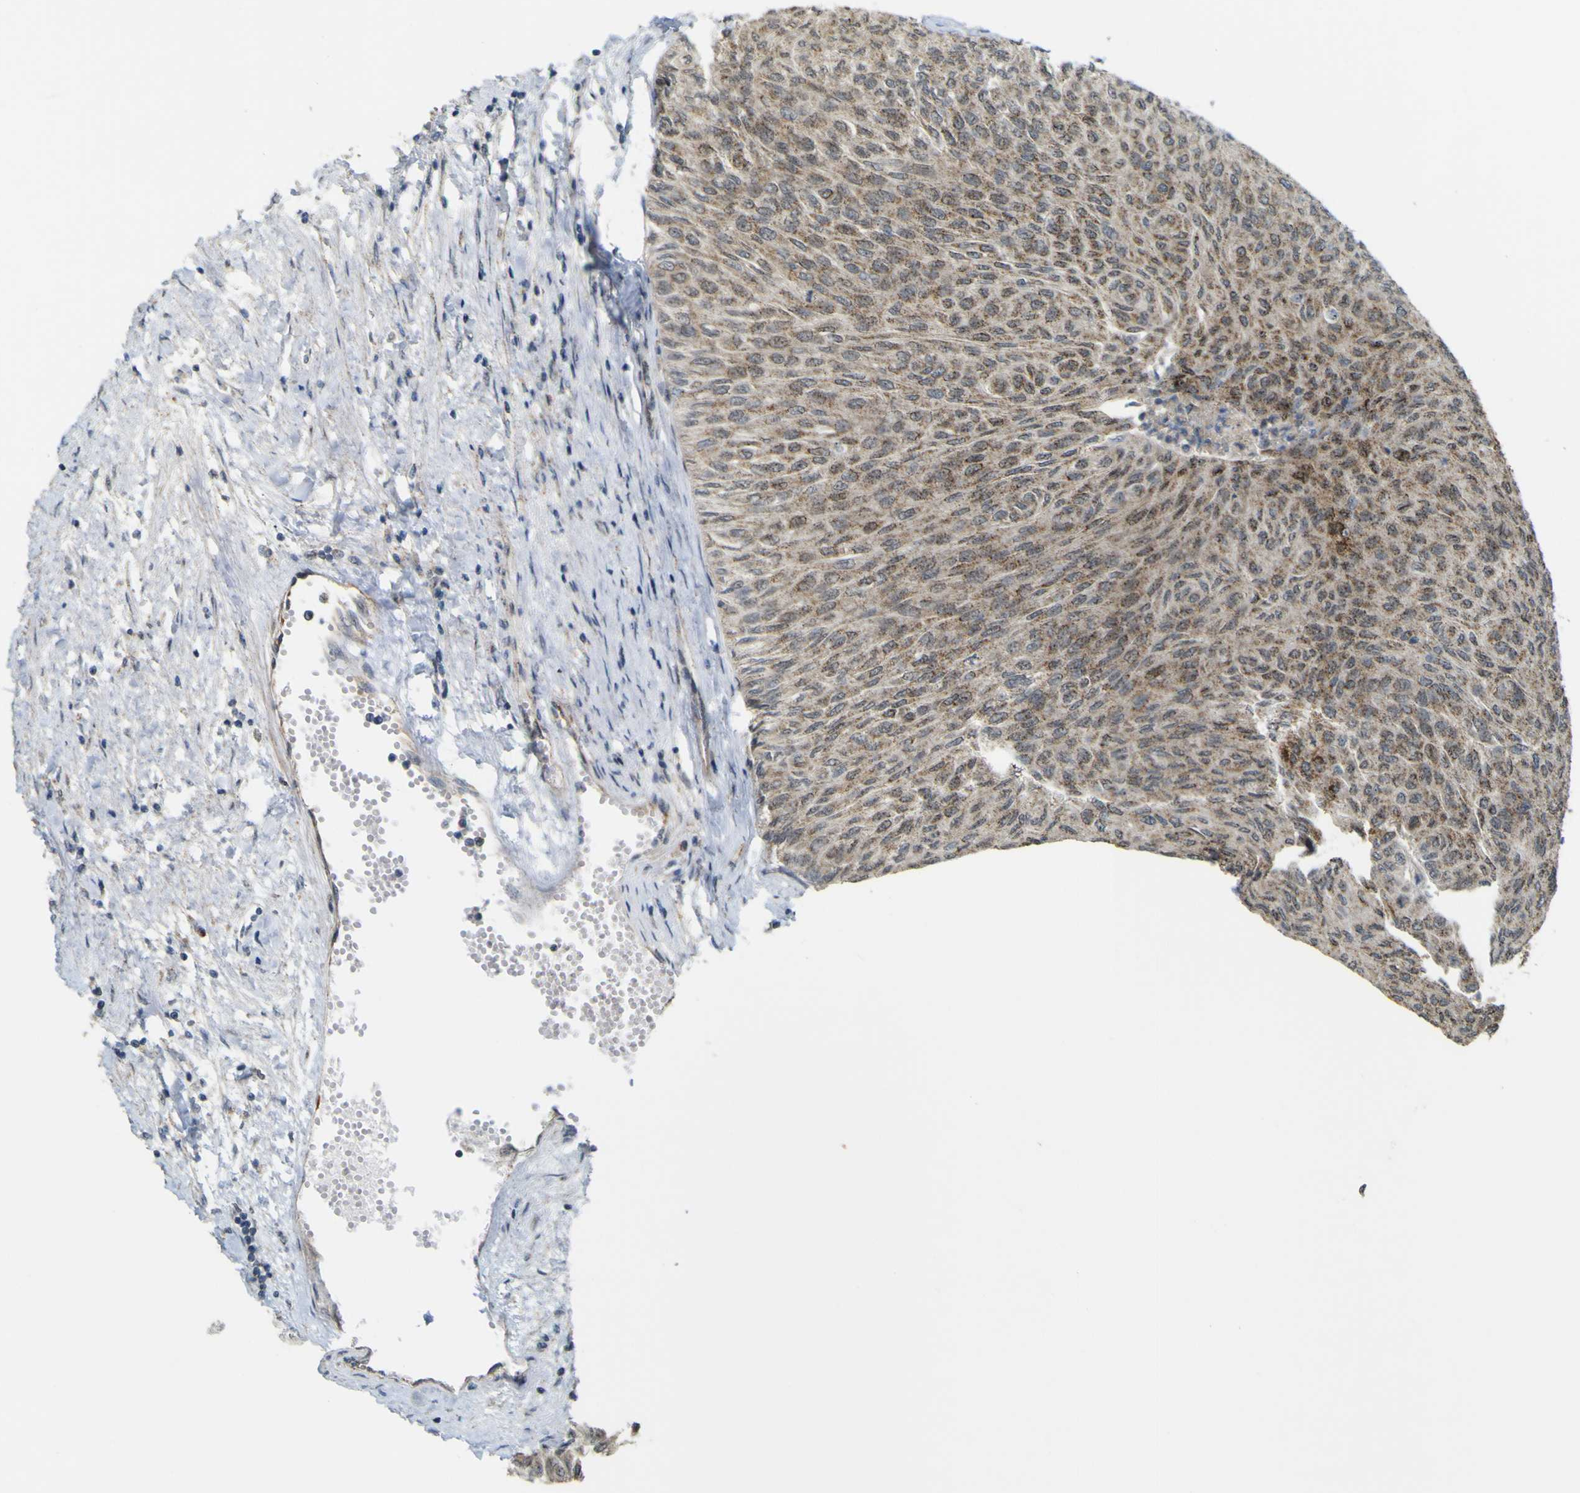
{"staining": {"intensity": "moderate", "quantity": ">75%", "location": "cytoplasmic/membranous"}, "tissue": "urothelial cancer", "cell_type": "Tumor cells", "image_type": "cancer", "snomed": [{"axis": "morphology", "description": "Urothelial carcinoma, Low grade"}, {"axis": "topography", "description": "Urinary bladder"}], "caption": "Approximately >75% of tumor cells in human urothelial cancer exhibit moderate cytoplasmic/membranous protein positivity as visualized by brown immunohistochemical staining.", "gene": "ACBD5", "patient": {"sex": "male", "age": 78}}